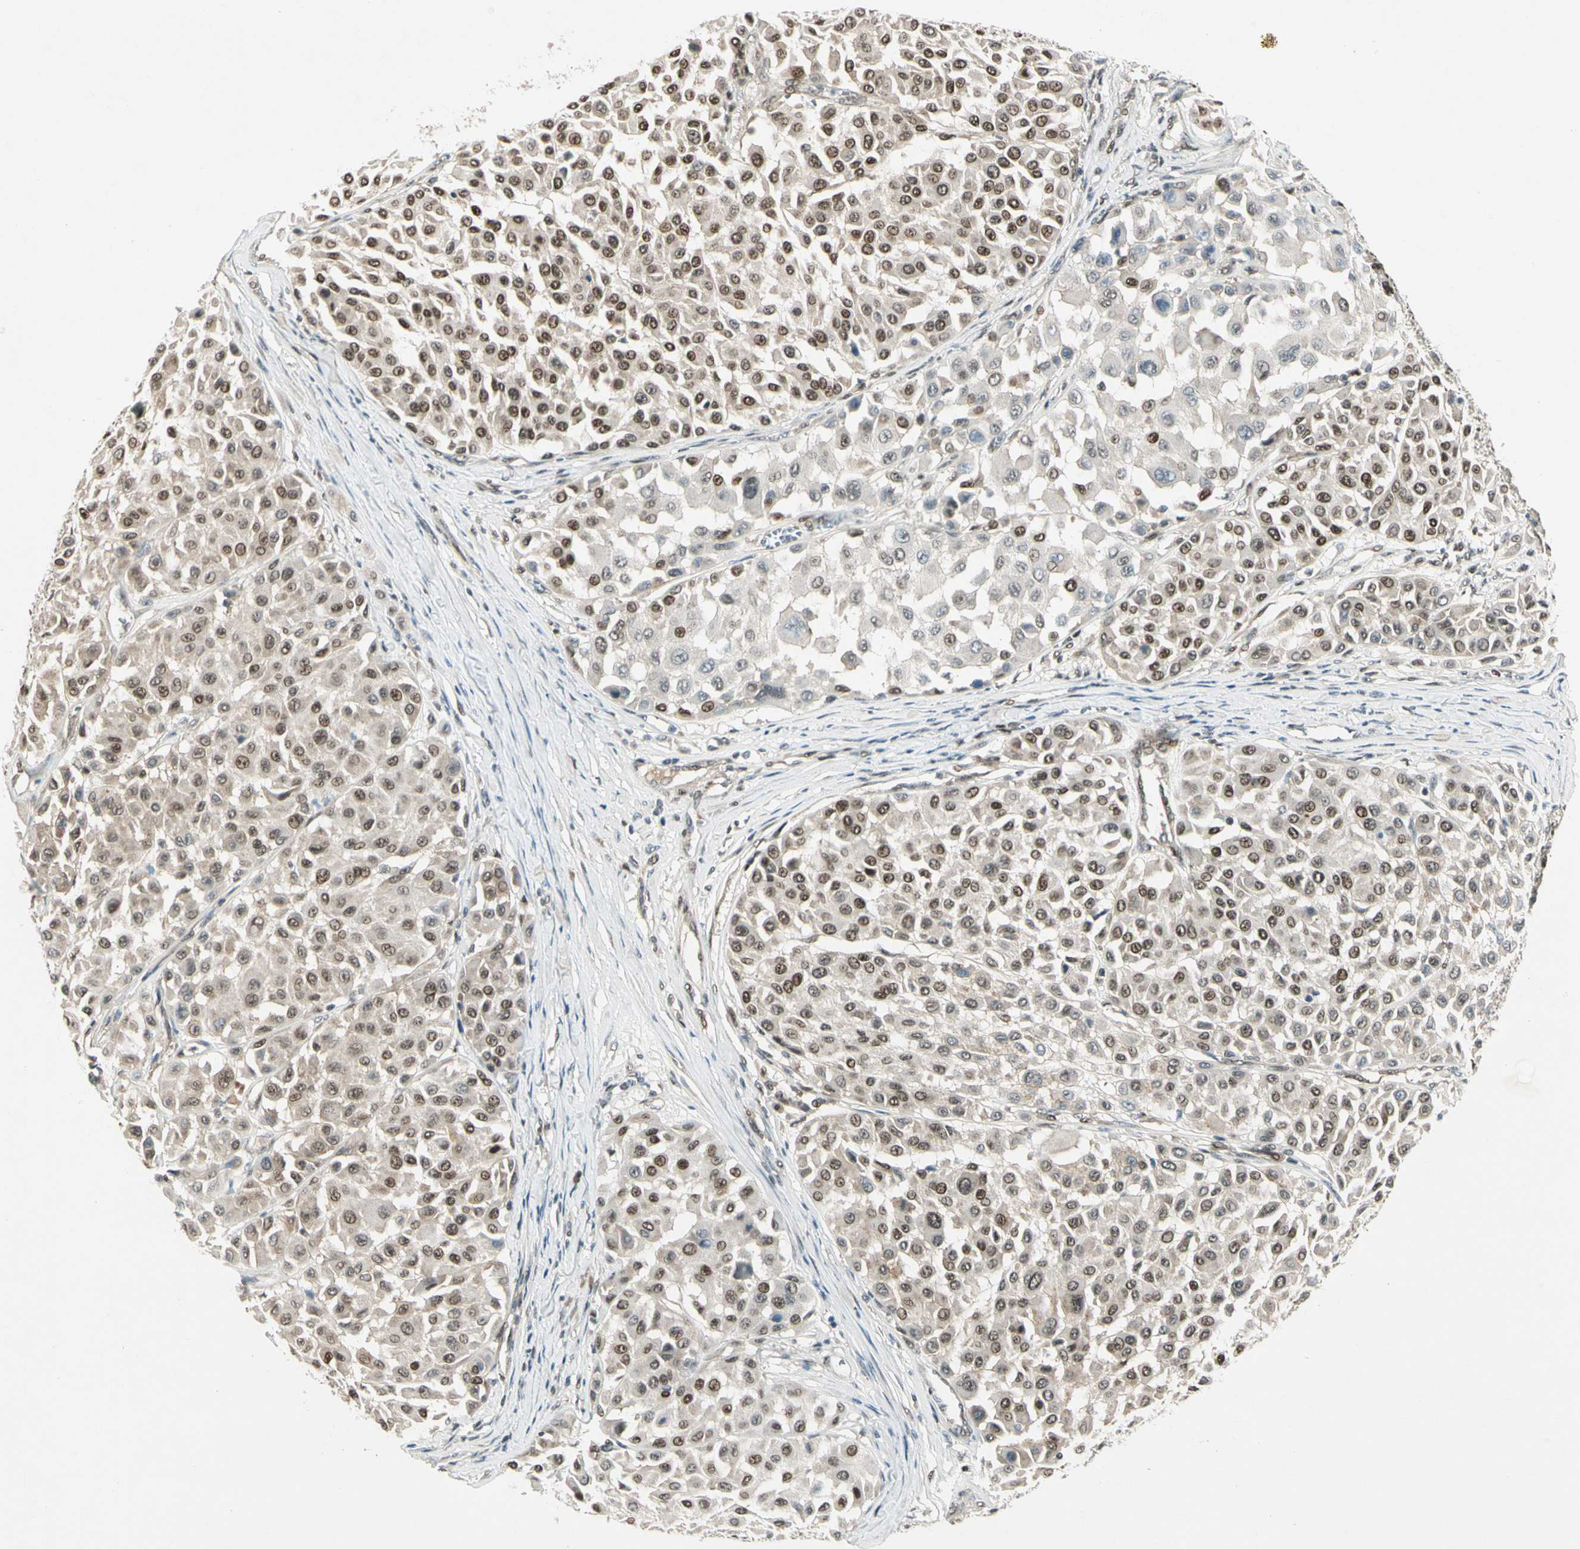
{"staining": {"intensity": "strong", "quantity": ">75%", "location": "nuclear"}, "tissue": "melanoma", "cell_type": "Tumor cells", "image_type": "cancer", "snomed": [{"axis": "morphology", "description": "Malignant melanoma, Metastatic site"}, {"axis": "topography", "description": "Soft tissue"}], "caption": "Protein analysis of melanoma tissue demonstrates strong nuclear positivity in approximately >75% of tumor cells.", "gene": "GTF3A", "patient": {"sex": "male", "age": 41}}